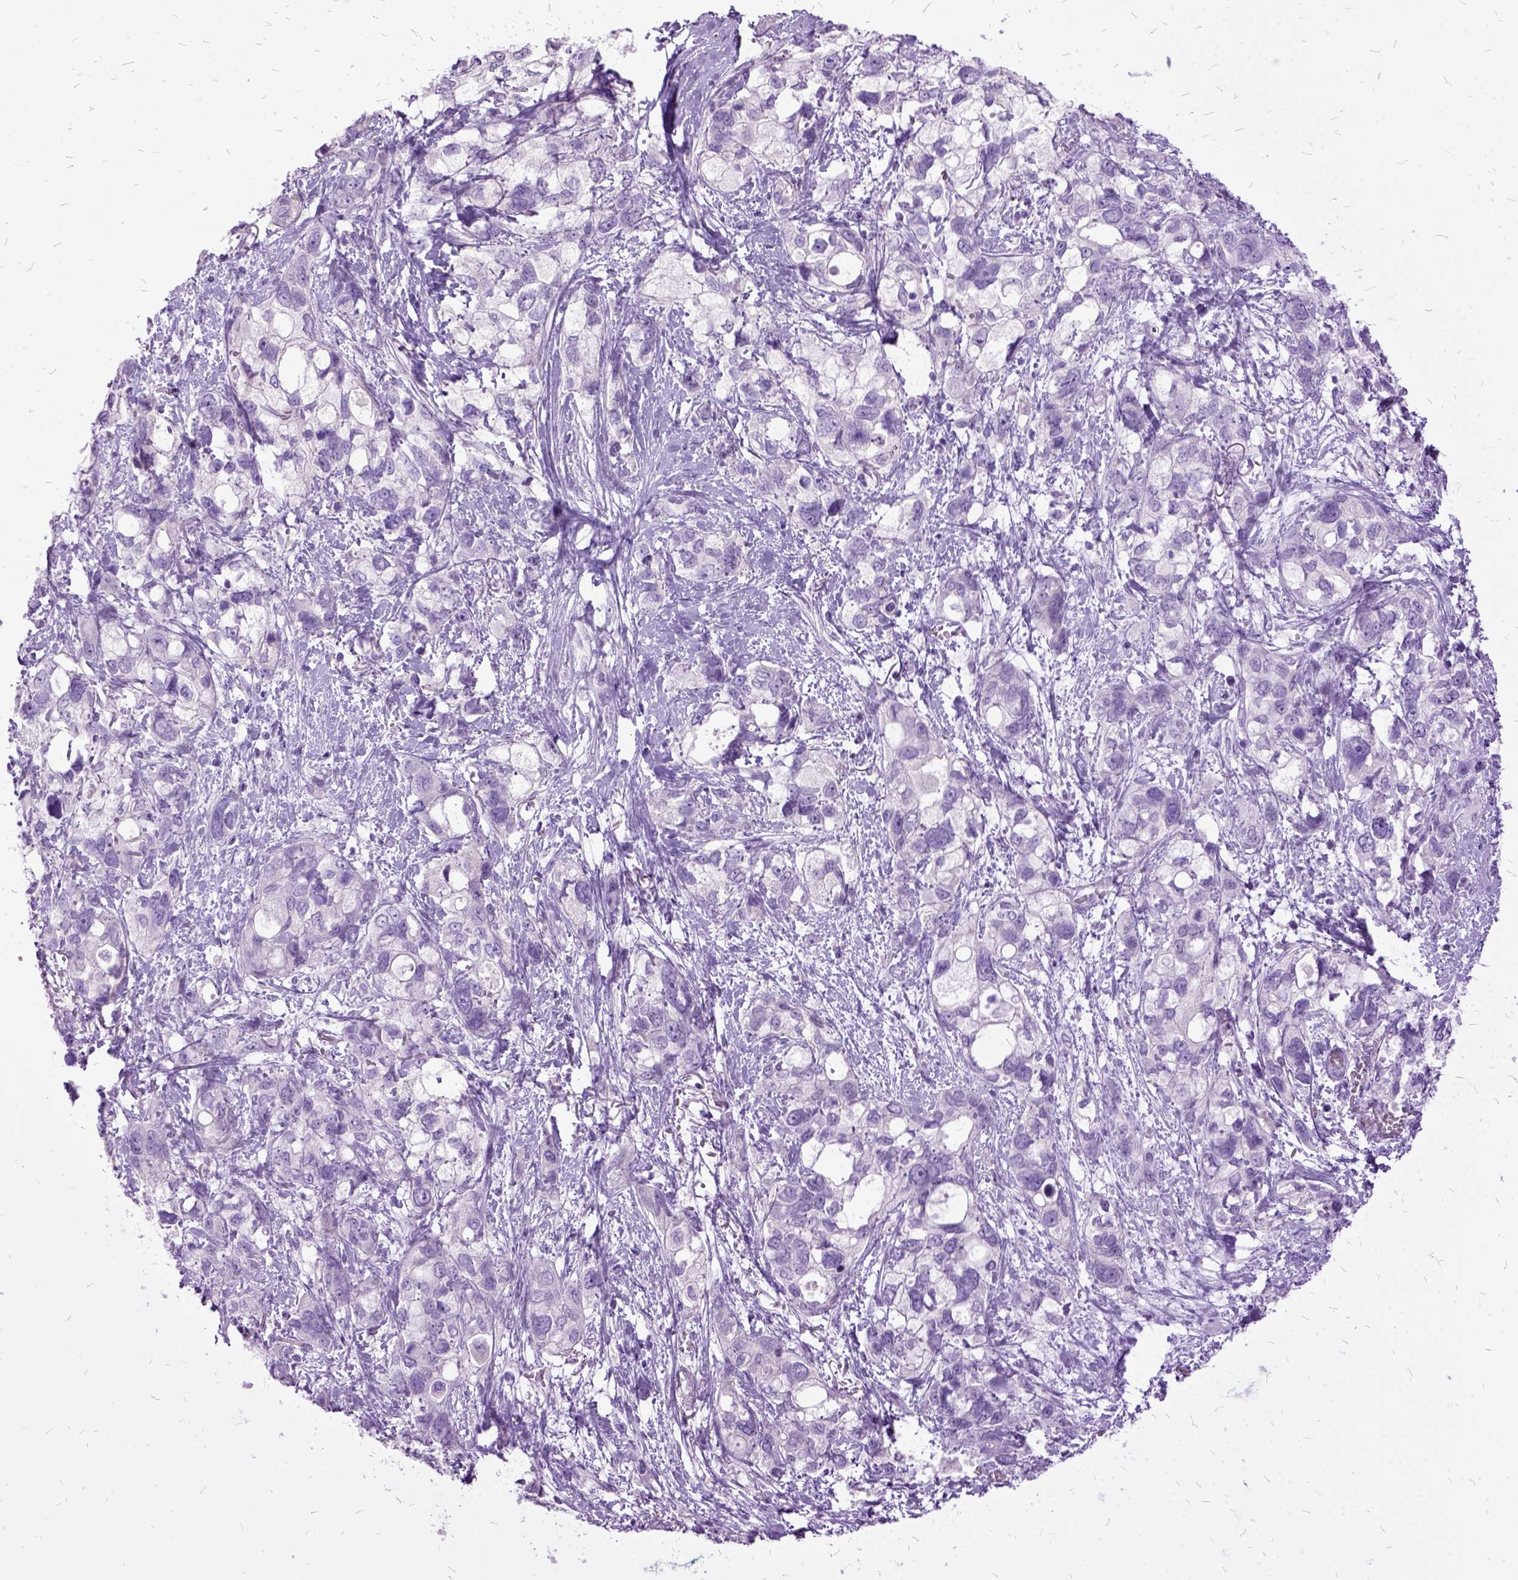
{"staining": {"intensity": "negative", "quantity": "none", "location": "none"}, "tissue": "stomach cancer", "cell_type": "Tumor cells", "image_type": "cancer", "snomed": [{"axis": "morphology", "description": "Adenocarcinoma, NOS"}, {"axis": "topography", "description": "Stomach, upper"}], "caption": "IHC micrograph of neoplastic tissue: stomach cancer (adenocarcinoma) stained with DAB (3,3'-diaminobenzidine) displays no significant protein staining in tumor cells.", "gene": "MME", "patient": {"sex": "female", "age": 81}}